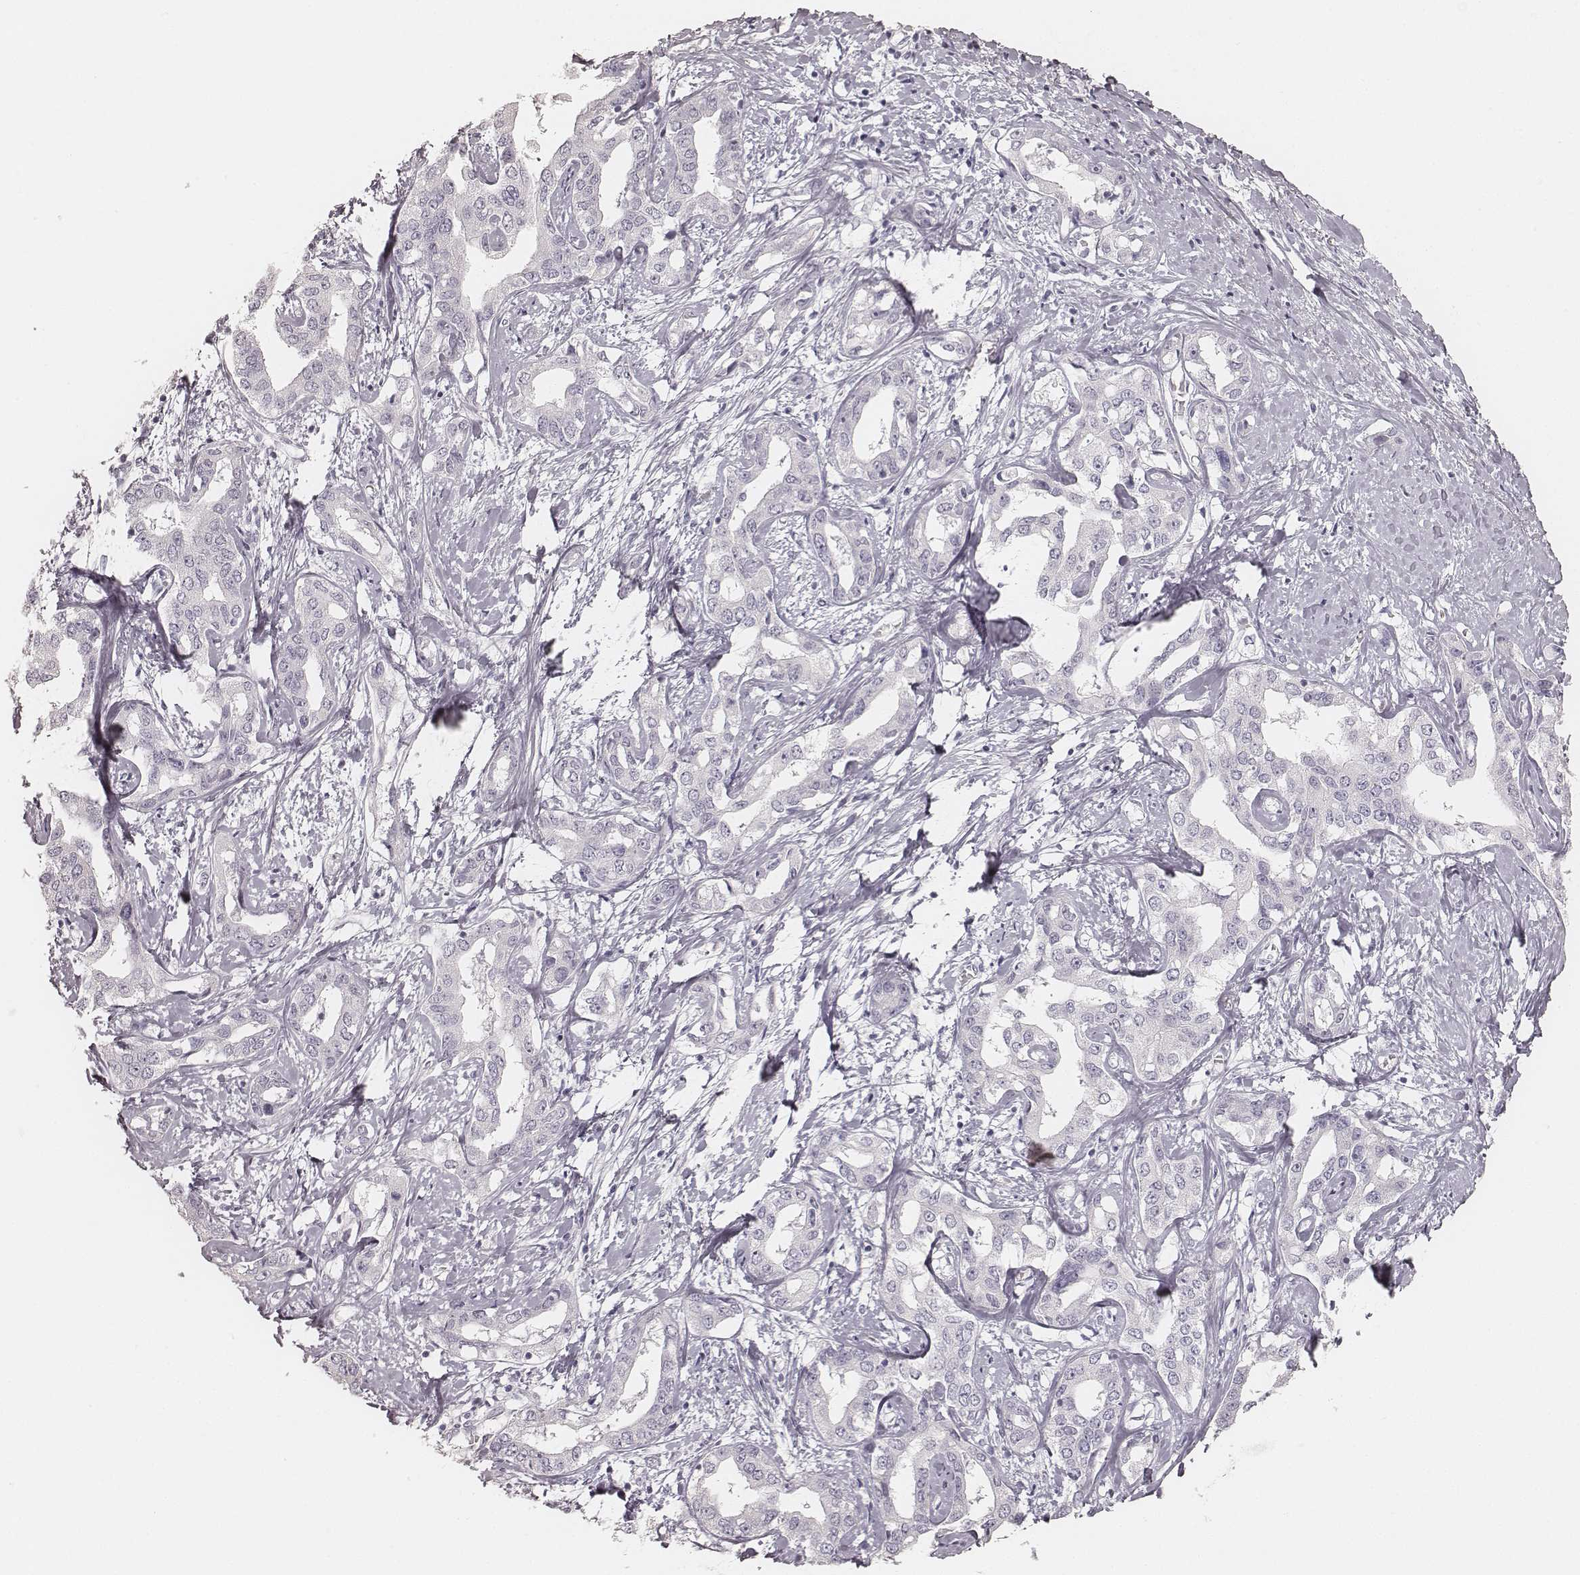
{"staining": {"intensity": "negative", "quantity": "none", "location": "none"}, "tissue": "liver cancer", "cell_type": "Tumor cells", "image_type": "cancer", "snomed": [{"axis": "morphology", "description": "Cholangiocarcinoma"}, {"axis": "topography", "description": "Liver"}], "caption": "Tumor cells are negative for brown protein staining in liver cholangiocarcinoma.", "gene": "KRT31", "patient": {"sex": "male", "age": 59}}